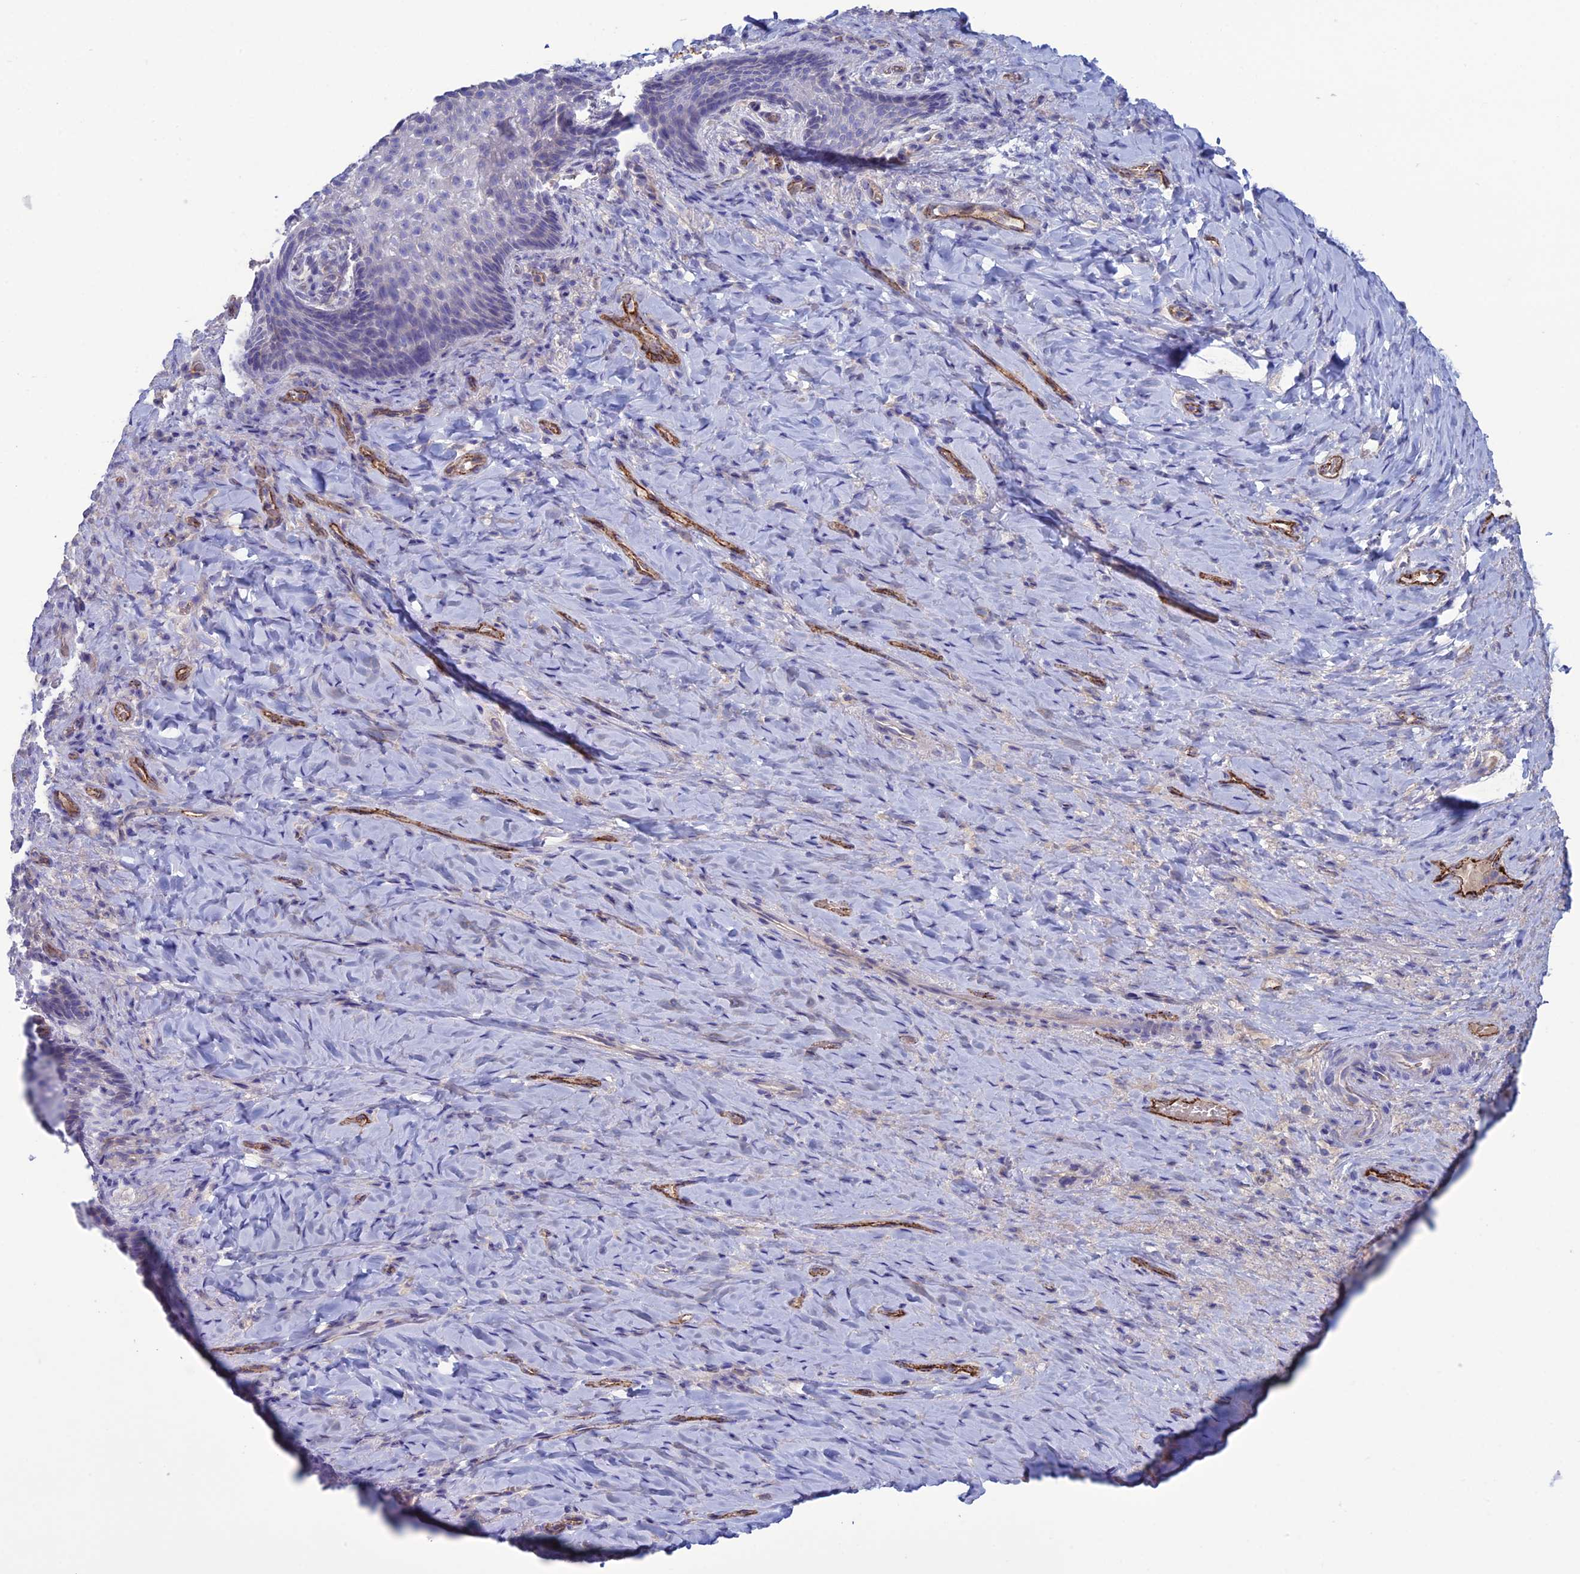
{"staining": {"intensity": "negative", "quantity": "none", "location": "none"}, "tissue": "vagina", "cell_type": "Squamous epithelial cells", "image_type": "normal", "snomed": [{"axis": "morphology", "description": "Normal tissue, NOS"}, {"axis": "topography", "description": "Vagina"}], "caption": "Squamous epithelial cells are negative for brown protein staining in unremarkable vagina.", "gene": "CDC42EP5", "patient": {"sex": "female", "age": 60}}